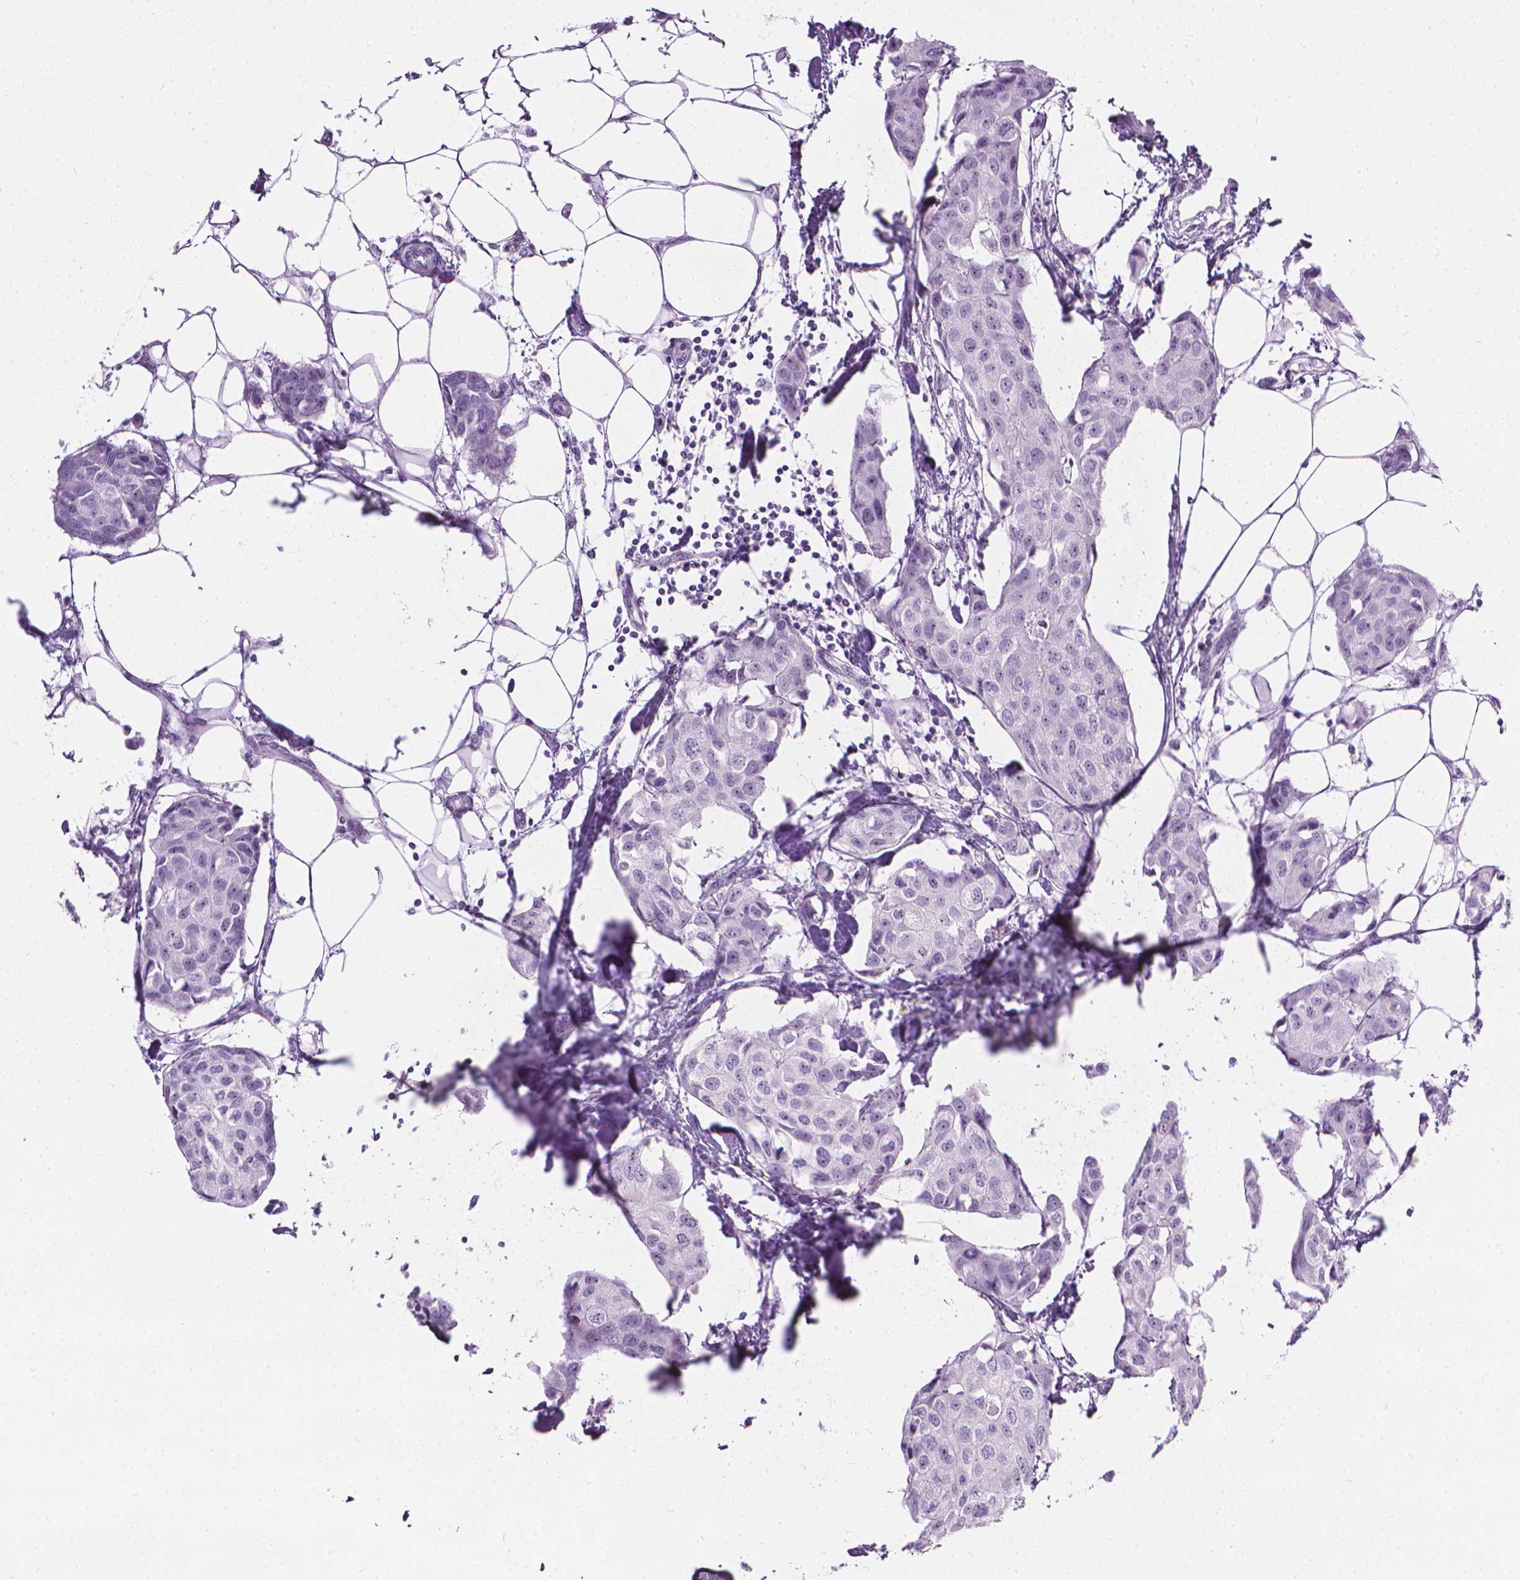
{"staining": {"intensity": "negative", "quantity": "none", "location": "none"}, "tissue": "breast cancer", "cell_type": "Tumor cells", "image_type": "cancer", "snomed": [{"axis": "morphology", "description": "Duct carcinoma"}, {"axis": "topography", "description": "Breast"}], "caption": "An immunohistochemistry (IHC) photomicrograph of breast invasive ductal carcinoma is shown. There is no staining in tumor cells of breast invasive ductal carcinoma.", "gene": "NOL7", "patient": {"sex": "female", "age": 80}}